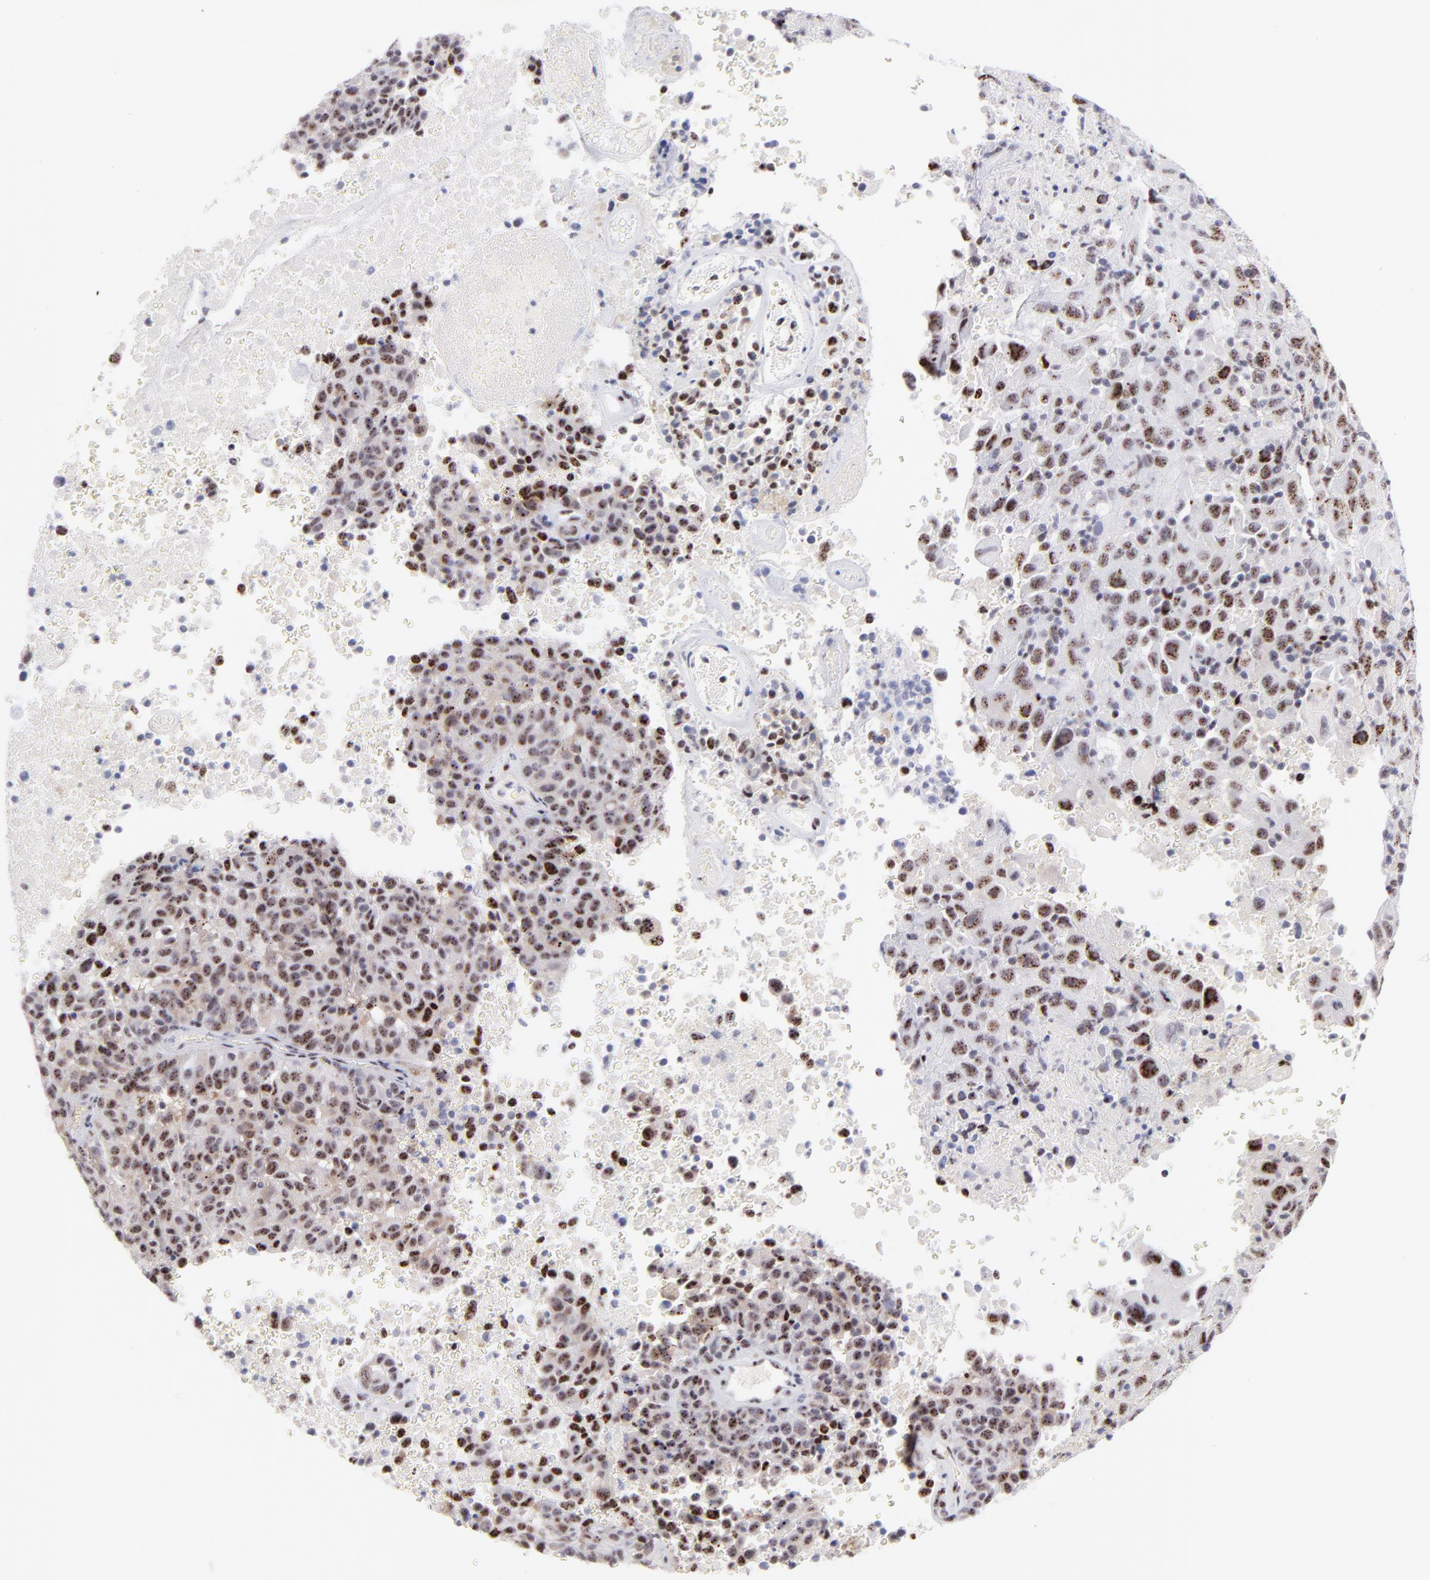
{"staining": {"intensity": "moderate", "quantity": ">75%", "location": "nuclear"}, "tissue": "melanoma", "cell_type": "Tumor cells", "image_type": "cancer", "snomed": [{"axis": "morphology", "description": "Malignant melanoma, Metastatic site"}, {"axis": "topography", "description": "Cerebral cortex"}], "caption": "Malignant melanoma (metastatic site) stained with a protein marker exhibits moderate staining in tumor cells.", "gene": "CDC25C", "patient": {"sex": "female", "age": 52}}